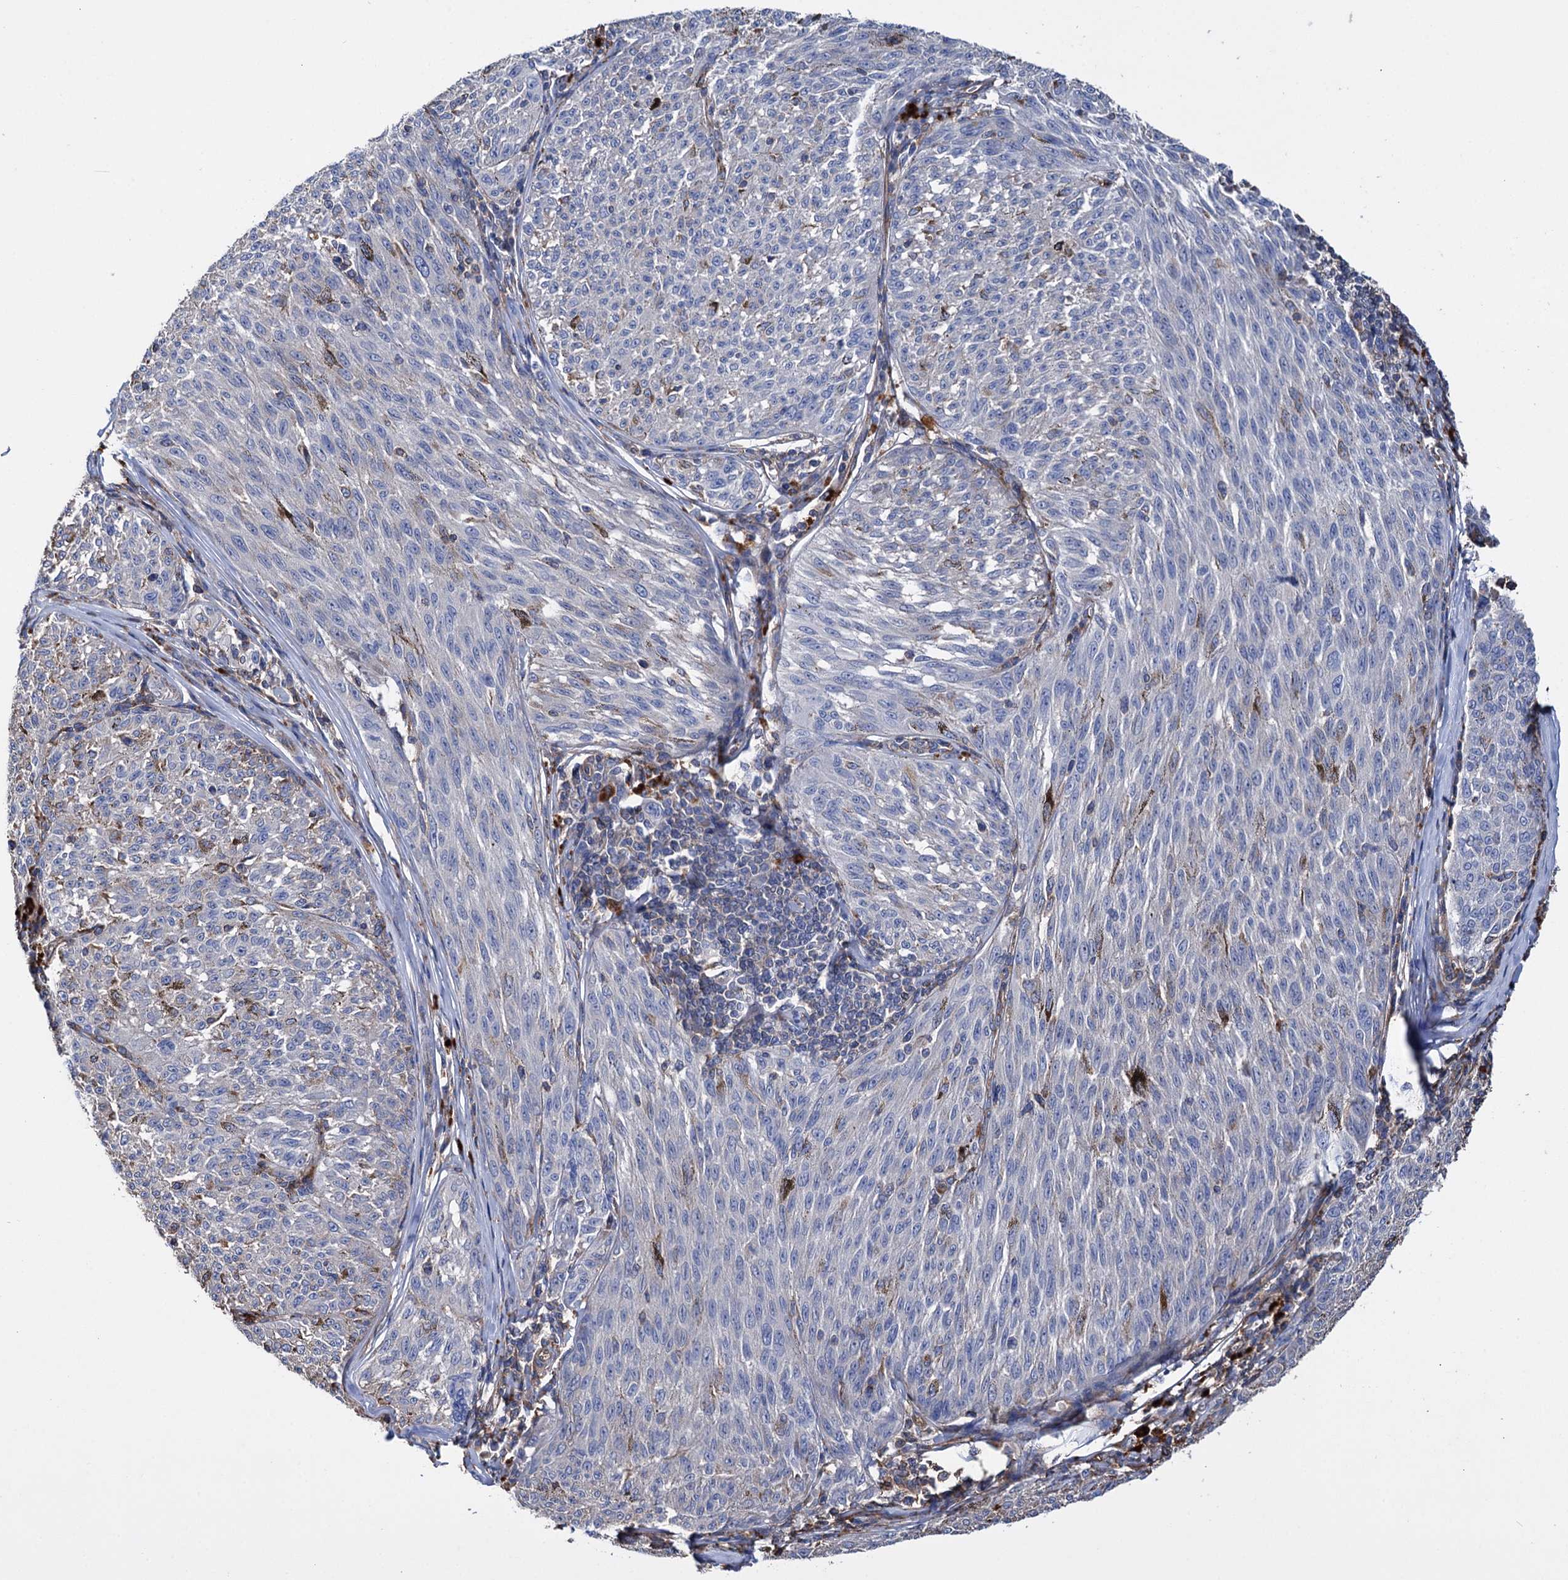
{"staining": {"intensity": "negative", "quantity": "none", "location": "none"}, "tissue": "melanoma", "cell_type": "Tumor cells", "image_type": "cancer", "snomed": [{"axis": "morphology", "description": "Malignant melanoma, NOS"}, {"axis": "topography", "description": "Skin"}], "caption": "Immunohistochemistry (IHC) micrograph of neoplastic tissue: melanoma stained with DAB exhibits no significant protein staining in tumor cells.", "gene": "SCPEP1", "patient": {"sex": "female", "age": 72}}